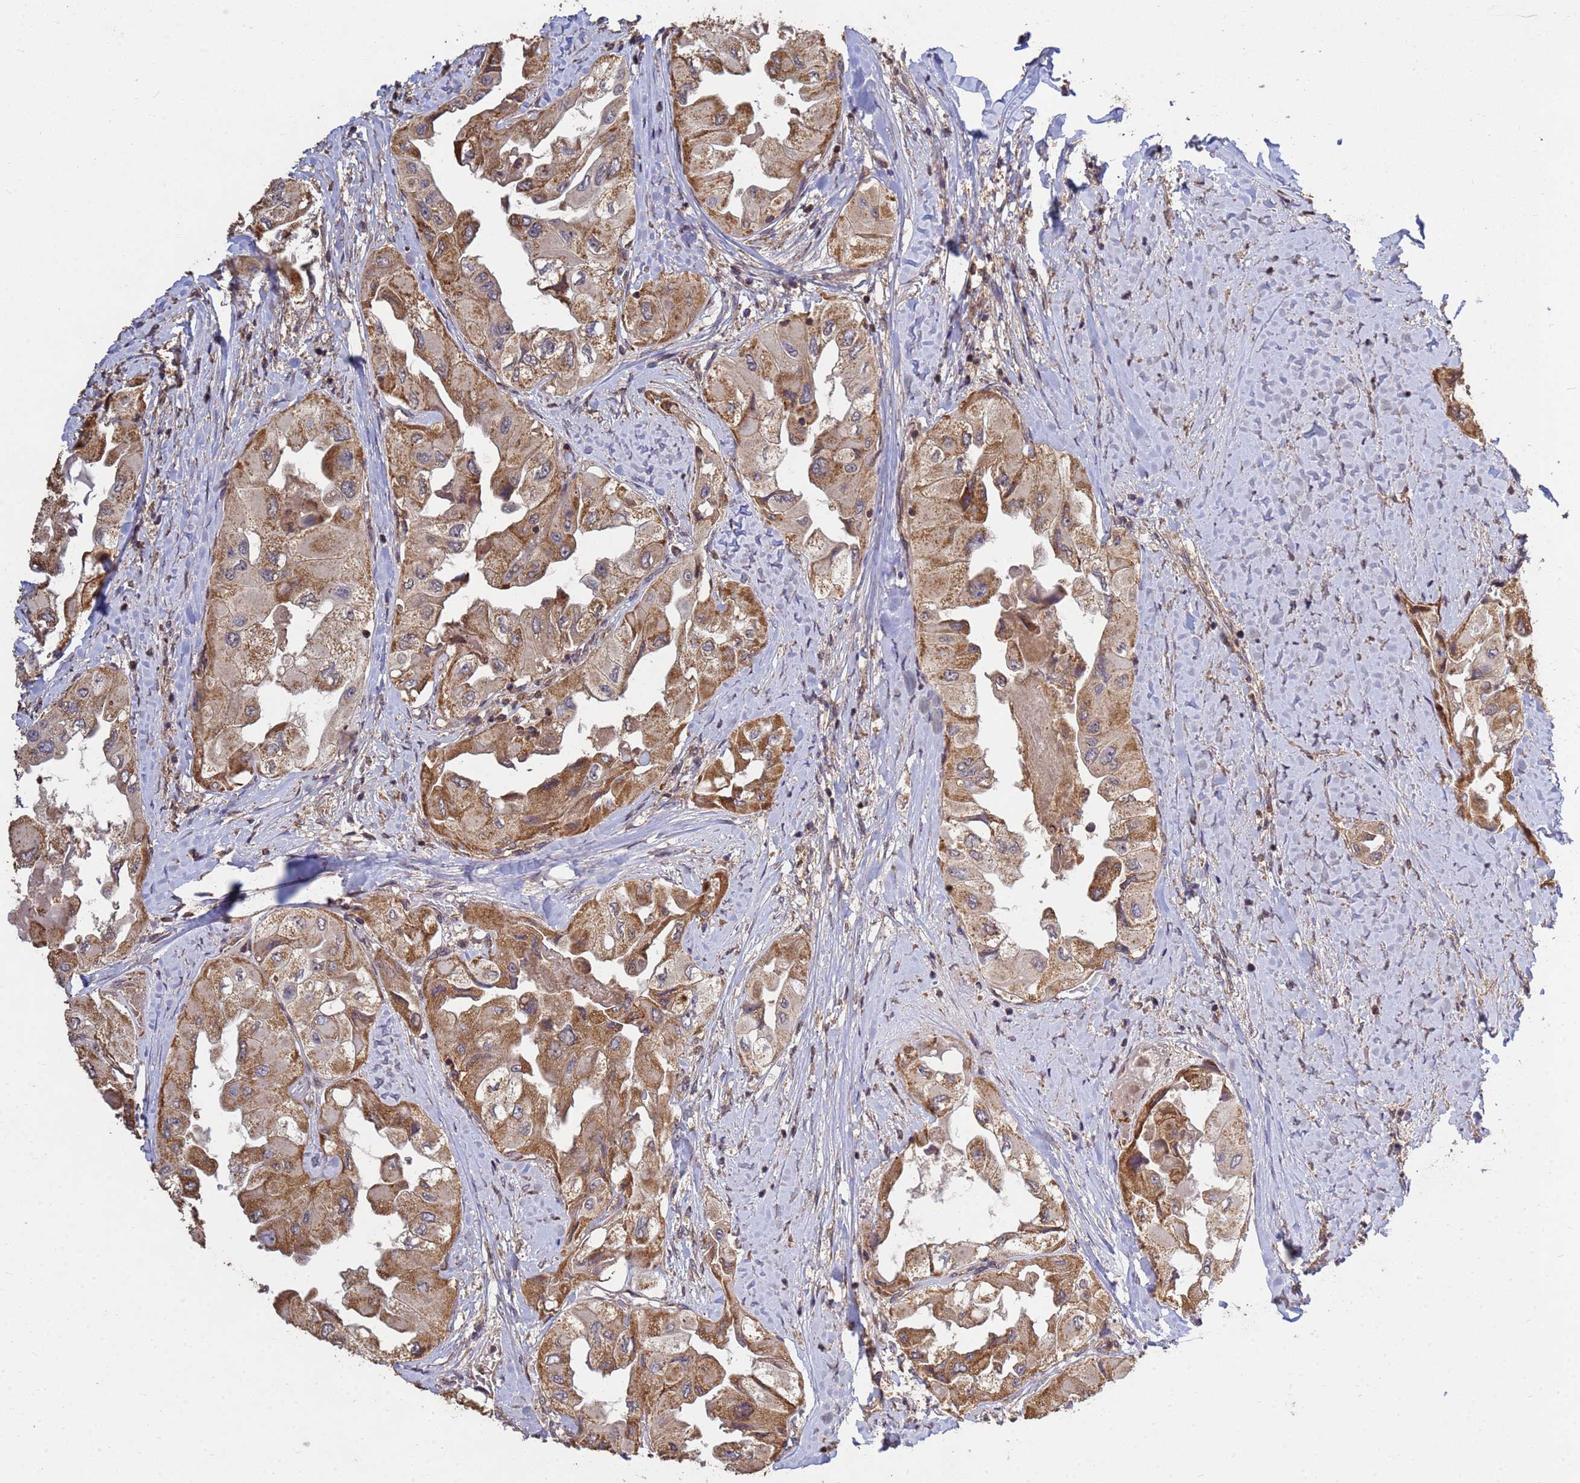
{"staining": {"intensity": "moderate", "quantity": ">75%", "location": "cytoplasmic/membranous"}, "tissue": "thyroid cancer", "cell_type": "Tumor cells", "image_type": "cancer", "snomed": [{"axis": "morphology", "description": "Normal tissue, NOS"}, {"axis": "morphology", "description": "Papillary adenocarcinoma, NOS"}, {"axis": "topography", "description": "Thyroid gland"}], "caption": "Human thyroid cancer stained with a brown dye reveals moderate cytoplasmic/membranous positive staining in approximately >75% of tumor cells.", "gene": "P2RX7", "patient": {"sex": "female", "age": 59}}